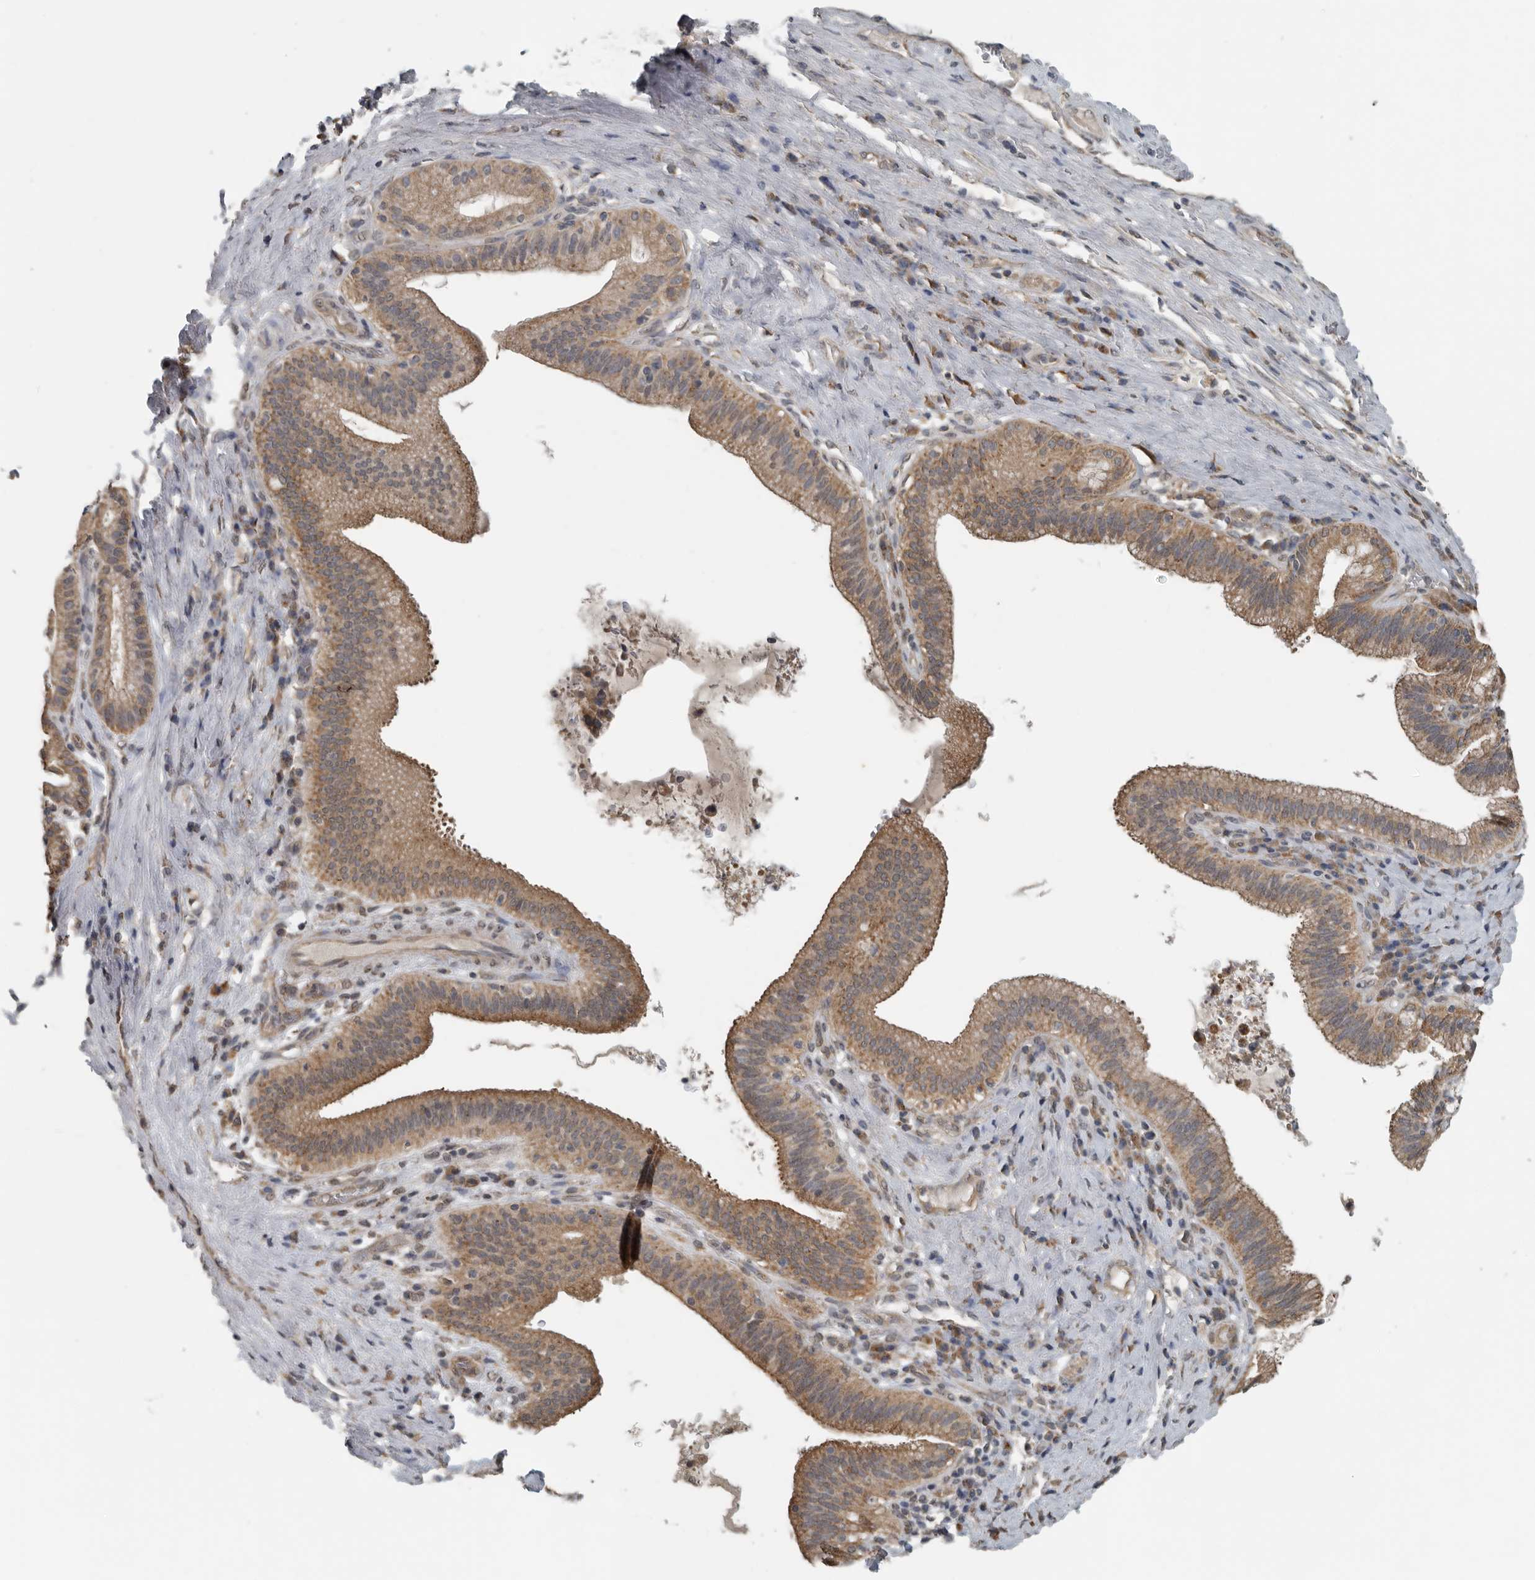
{"staining": {"intensity": "moderate", "quantity": ">75%", "location": "cytoplasmic/membranous"}, "tissue": "liver cancer", "cell_type": "Tumor cells", "image_type": "cancer", "snomed": [{"axis": "morphology", "description": "Normal tissue, NOS"}, {"axis": "morphology", "description": "Cholangiocarcinoma"}, {"axis": "topography", "description": "Liver"}, {"axis": "topography", "description": "Peripheral nerve tissue"}], "caption": "This is an image of IHC staining of liver cancer (cholangiocarcinoma), which shows moderate staining in the cytoplasmic/membranous of tumor cells.", "gene": "AFAP1", "patient": {"sex": "female", "age": 73}}